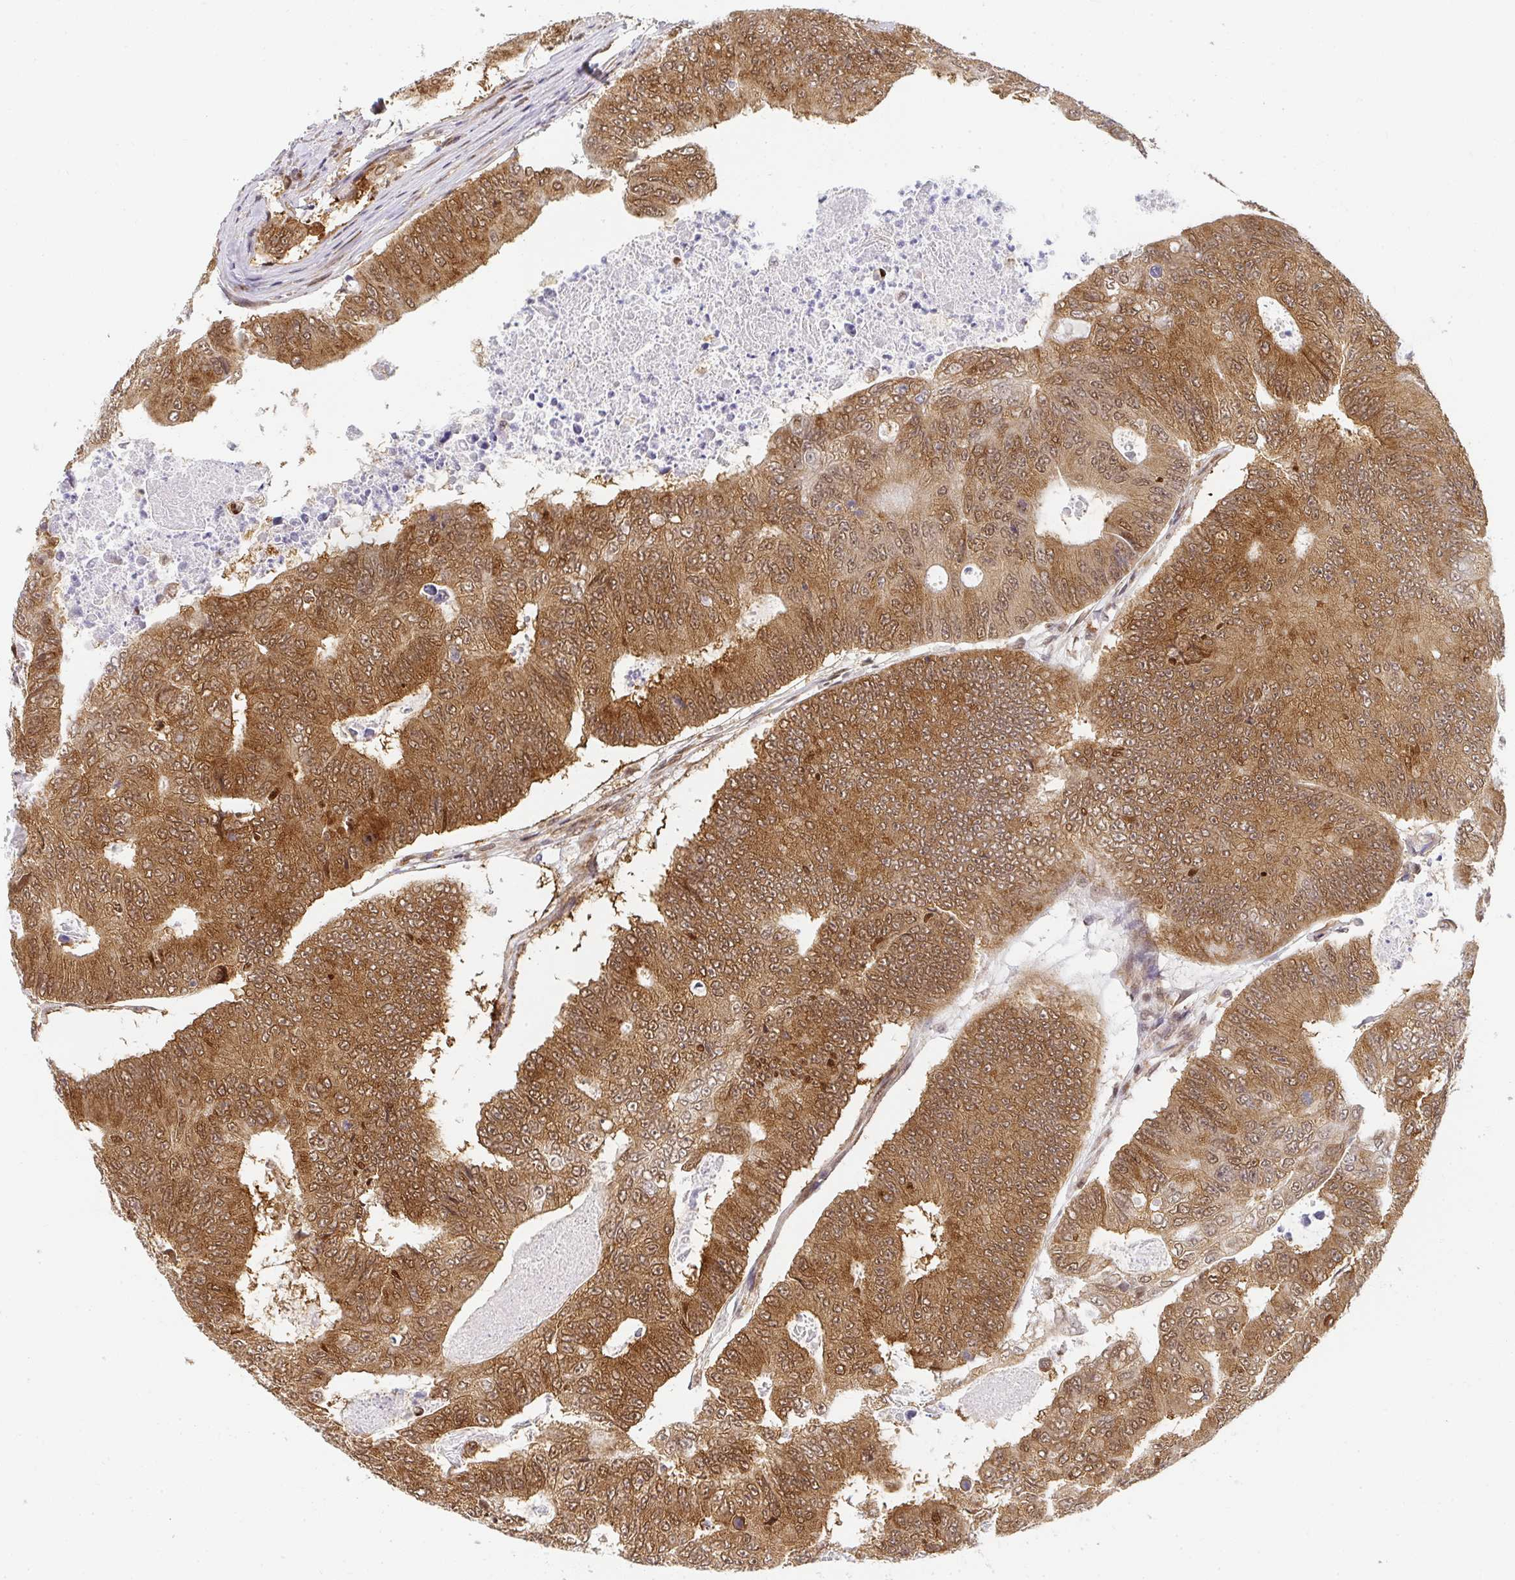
{"staining": {"intensity": "moderate", "quantity": ">75%", "location": "cytoplasmic/membranous,nuclear"}, "tissue": "colorectal cancer", "cell_type": "Tumor cells", "image_type": "cancer", "snomed": [{"axis": "morphology", "description": "Adenocarcinoma, NOS"}, {"axis": "topography", "description": "Colon"}], "caption": "This micrograph reveals immunohistochemistry (IHC) staining of human colorectal cancer, with medium moderate cytoplasmic/membranous and nuclear staining in about >75% of tumor cells.", "gene": "SYNCRIP", "patient": {"sex": "female", "age": 48}}